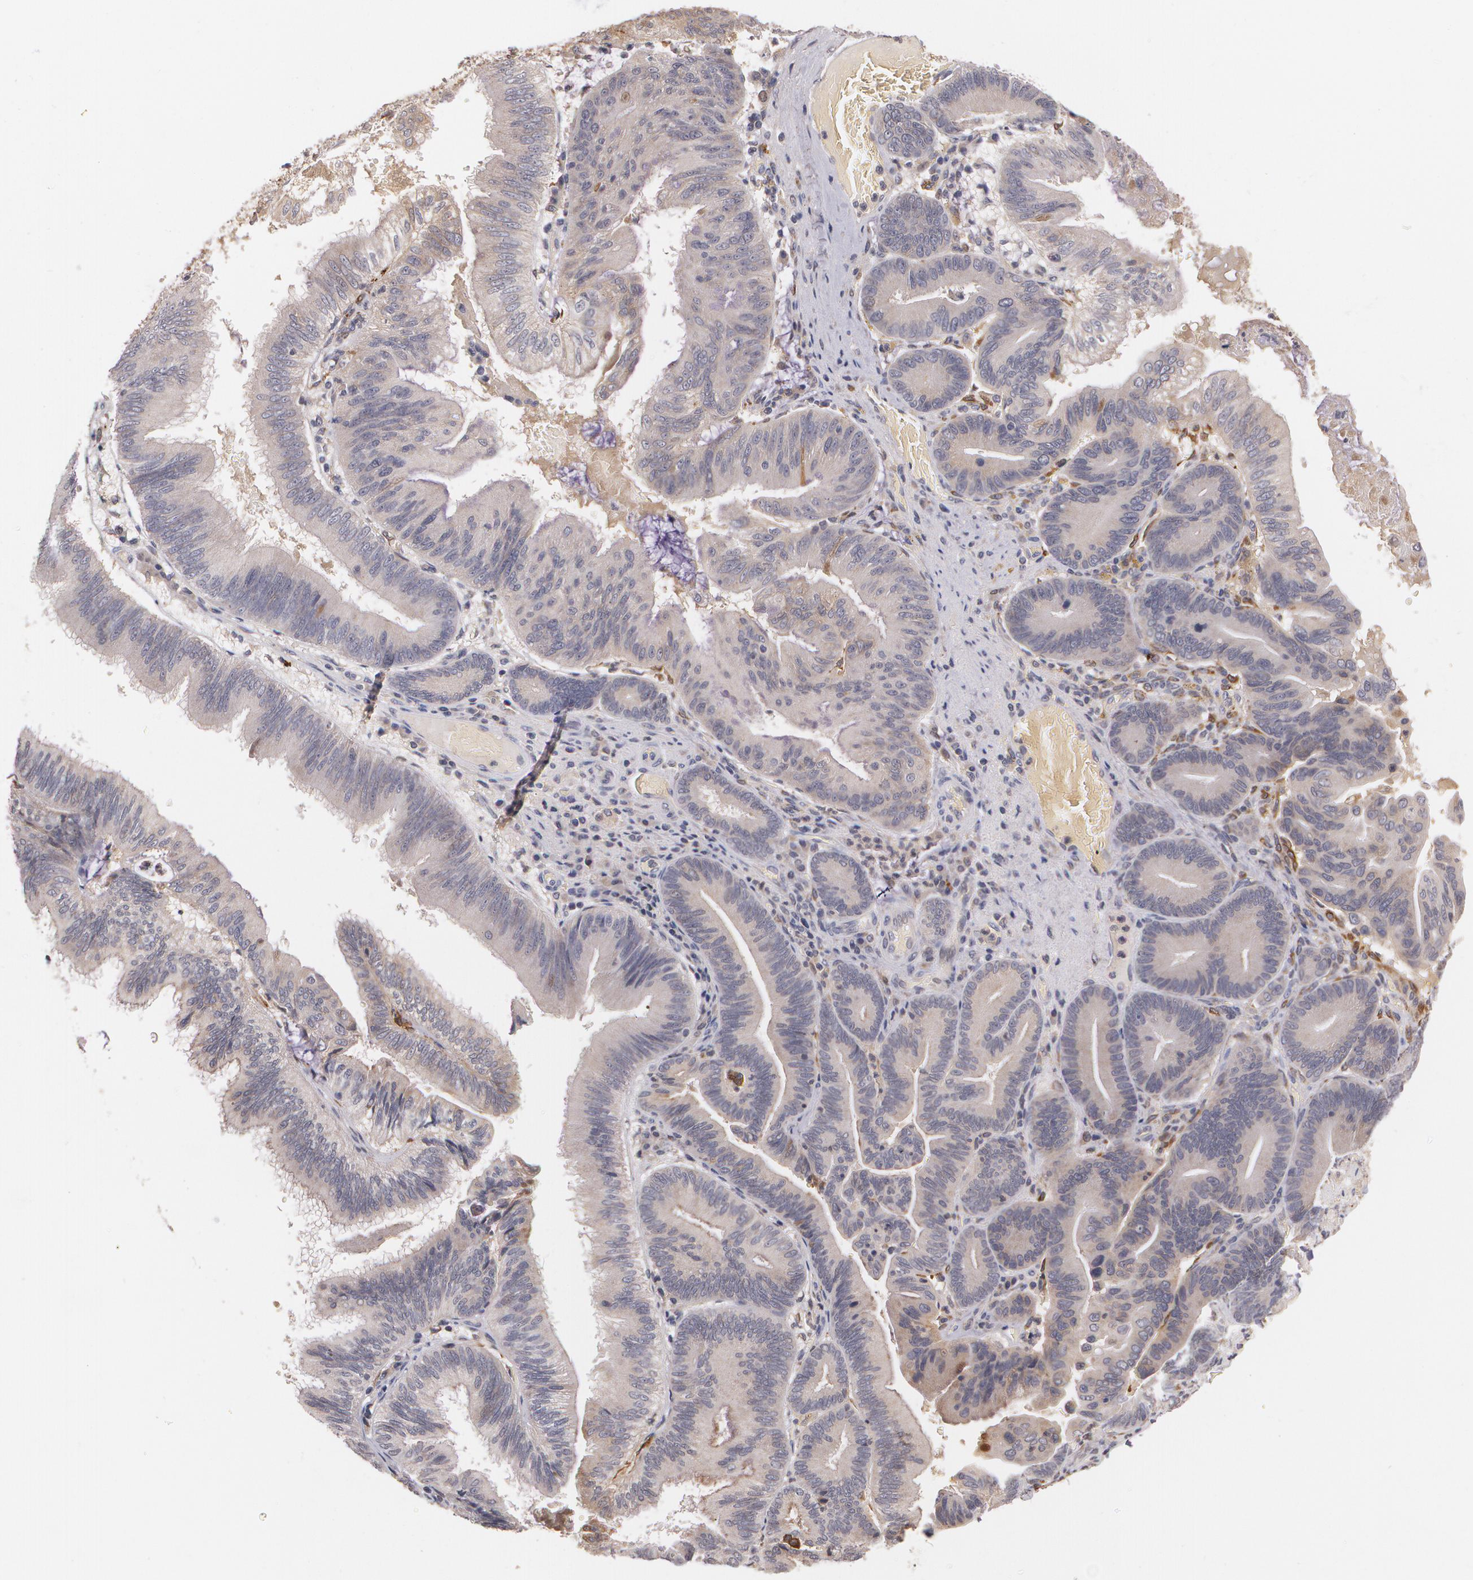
{"staining": {"intensity": "weak", "quantity": "<25%", "location": "cytoplasmic/membranous"}, "tissue": "pancreatic cancer", "cell_type": "Tumor cells", "image_type": "cancer", "snomed": [{"axis": "morphology", "description": "Adenocarcinoma, NOS"}, {"axis": "topography", "description": "Pancreas"}], "caption": "Image shows no protein positivity in tumor cells of pancreatic cancer (adenocarcinoma) tissue.", "gene": "IFNGR2", "patient": {"sex": "male", "age": 82}}